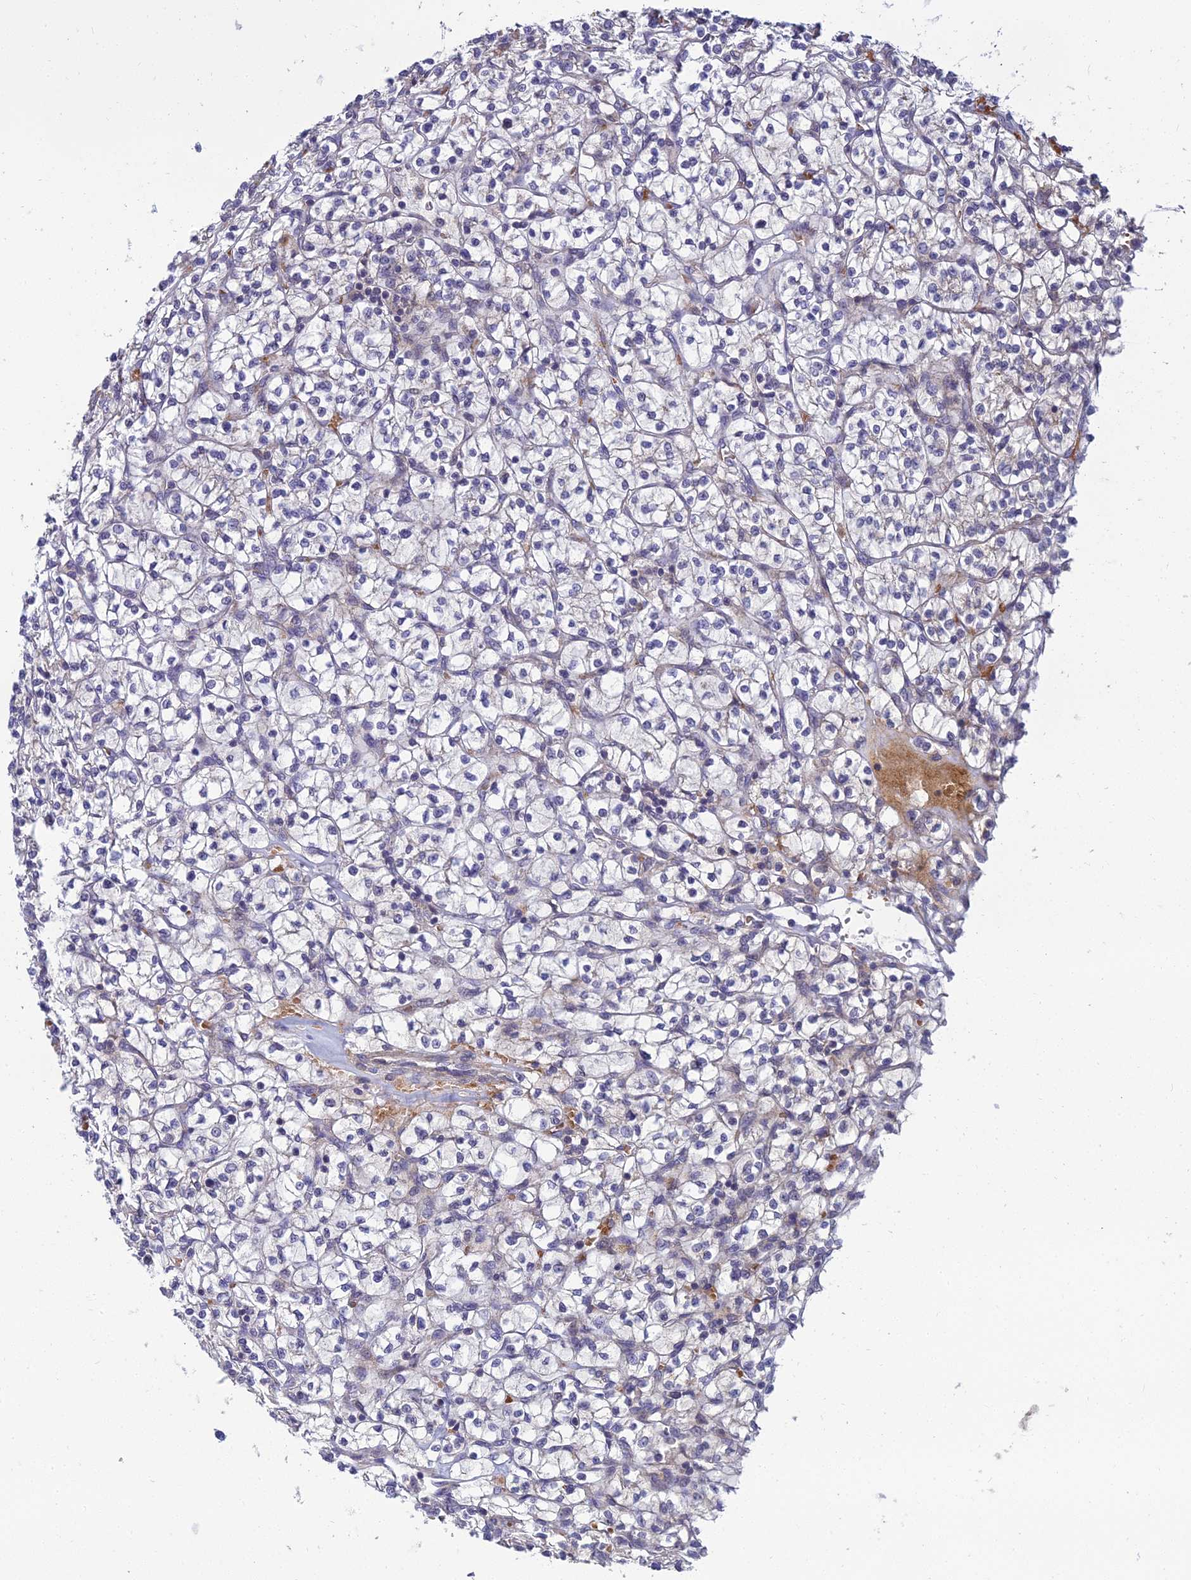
{"staining": {"intensity": "negative", "quantity": "none", "location": "none"}, "tissue": "renal cancer", "cell_type": "Tumor cells", "image_type": "cancer", "snomed": [{"axis": "morphology", "description": "Adenocarcinoma, NOS"}, {"axis": "topography", "description": "Kidney"}], "caption": "Renal adenocarcinoma was stained to show a protein in brown. There is no significant staining in tumor cells. (Immunohistochemistry (ihc), brightfield microscopy, high magnification).", "gene": "NPY", "patient": {"sex": "female", "age": 64}}